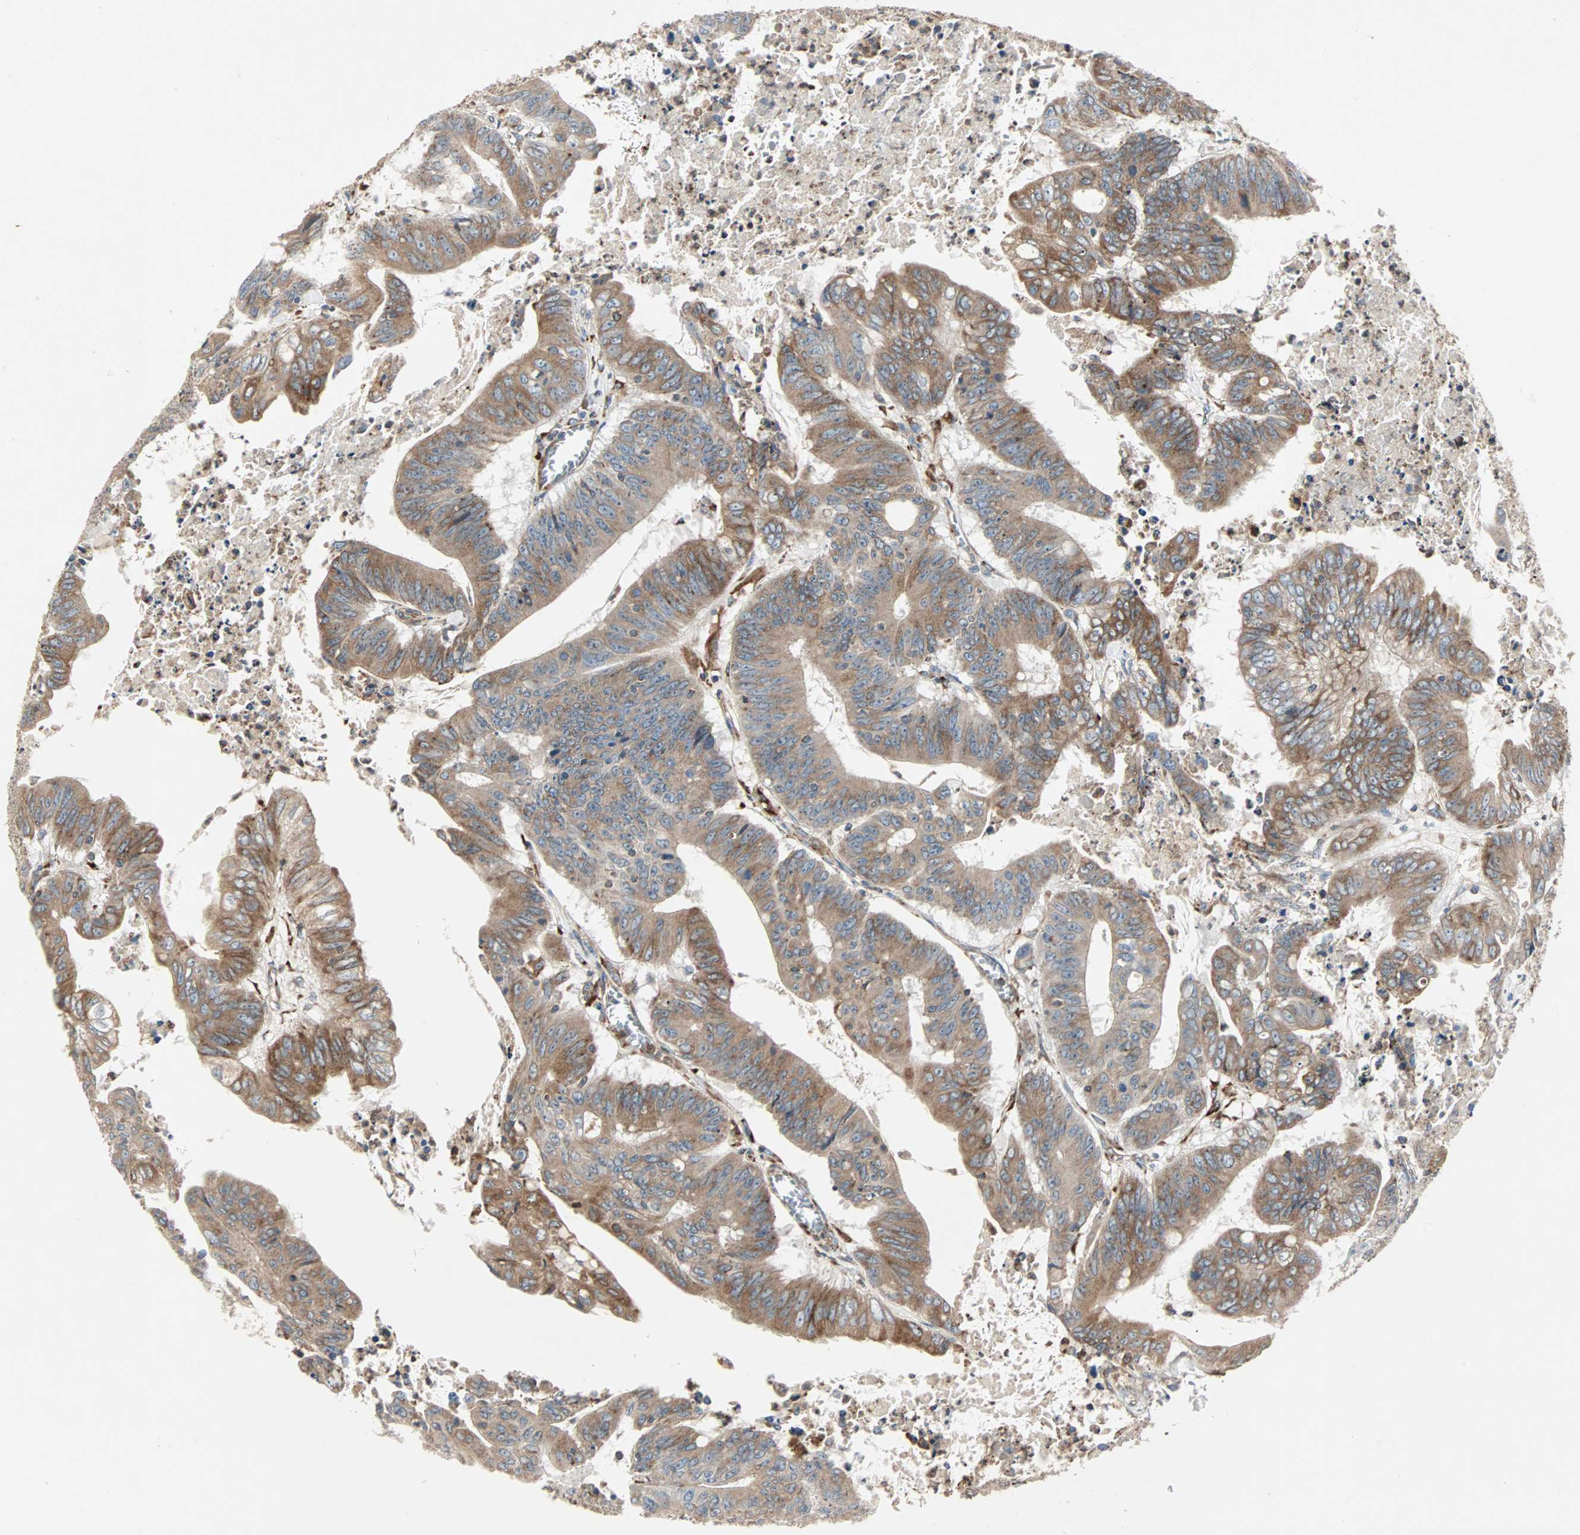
{"staining": {"intensity": "moderate", "quantity": ">75%", "location": "cytoplasmic/membranous"}, "tissue": "colorectal cancer", "cell_type": "Tumor cells", "image_type": "cancer", "snomed": [{"axis": "morphology", "description": "Adenocarcinoma, NOS"}, {"axis": "topography", "description": "Colon"}], "caption": "Immunohistochemical staining of colorectal adenocarcinoma displays medium levels of moderate cytoplasmic/membranous staining in about >75% of tumor cells. (DAB (3,3'-diaminobenzidine) IHC, brown staining for protein, blue staining for nuclei).", "gene": "H6PD", "patient": {"sex": "male", "age": 45}}